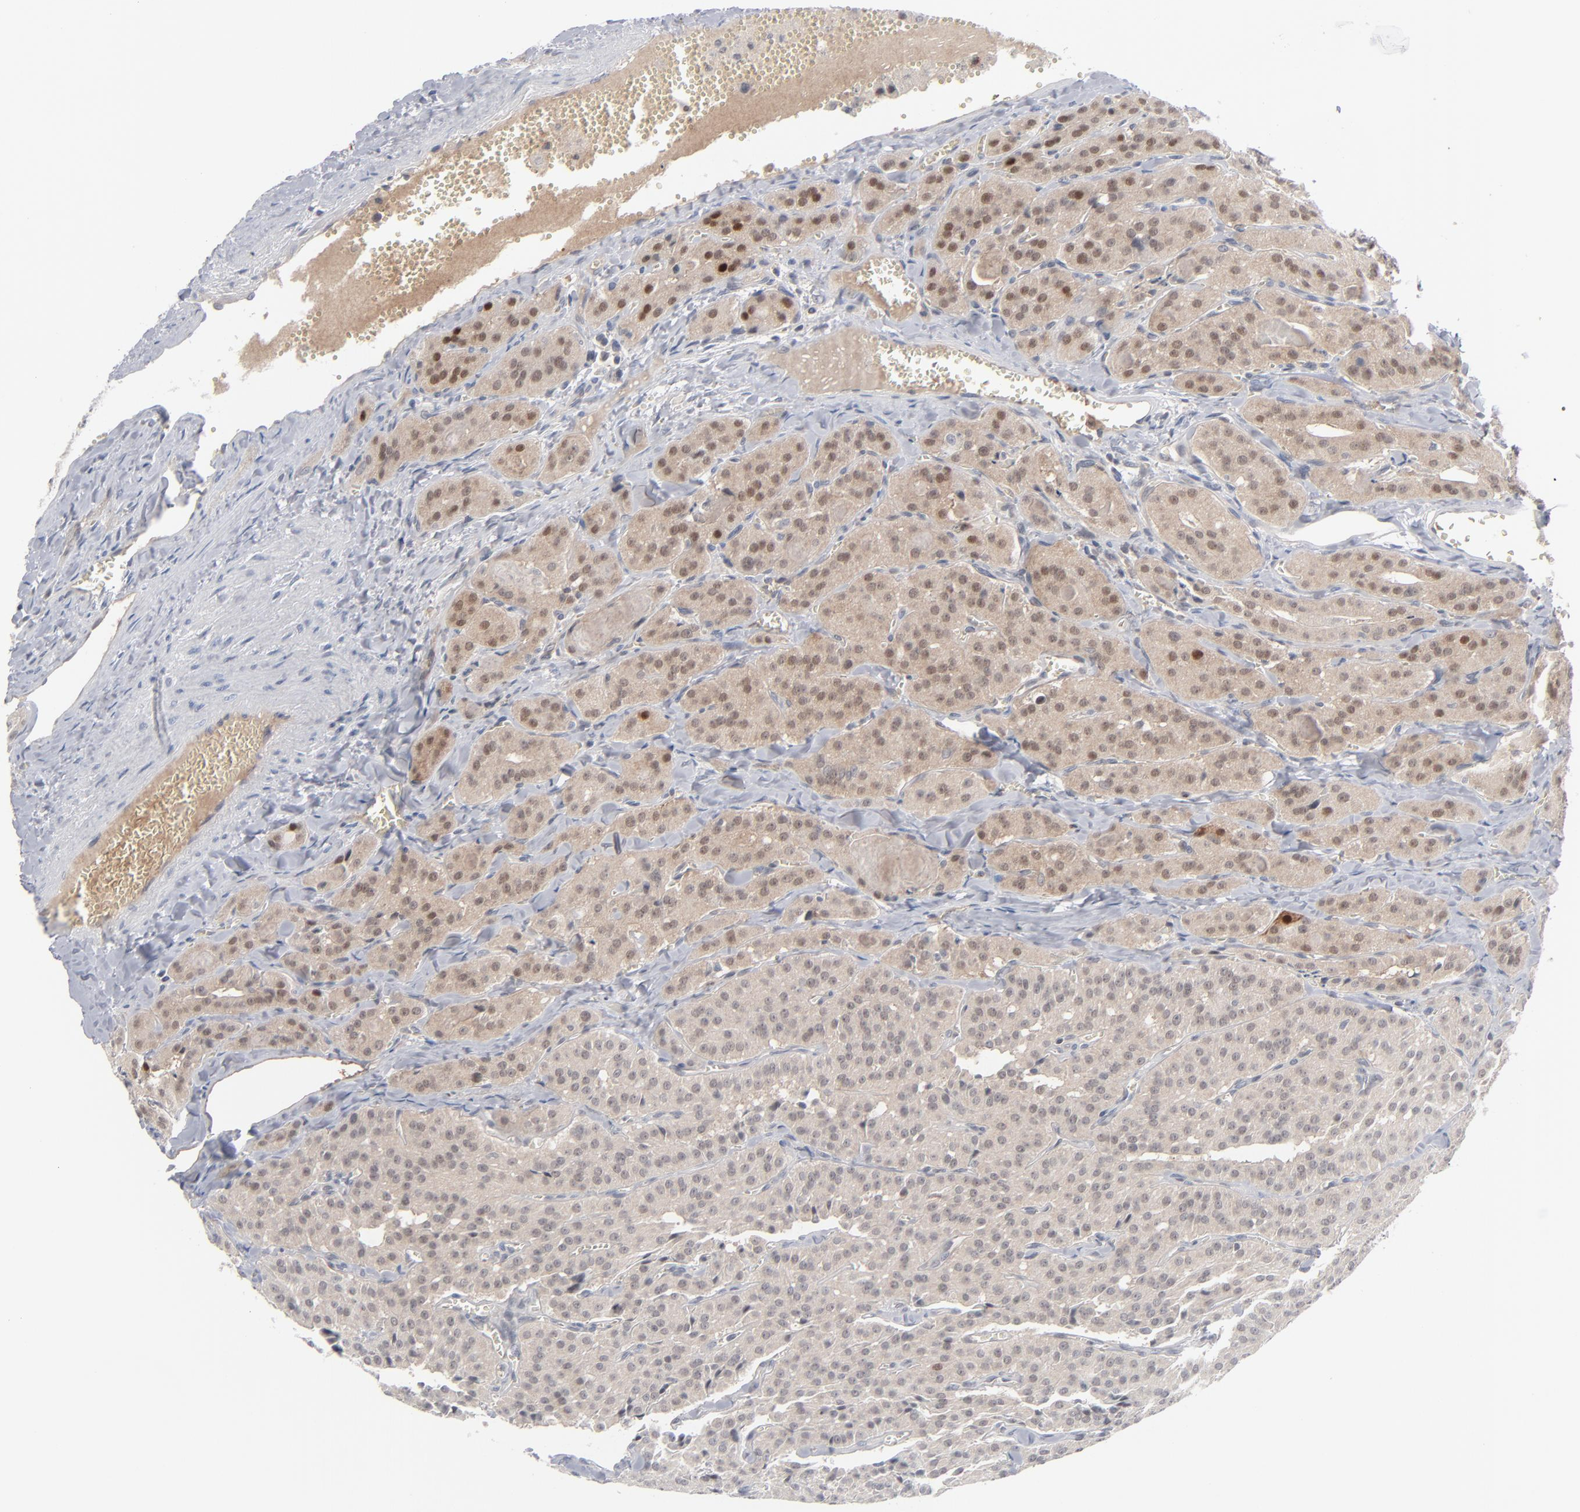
{"staining": {"intensity": "moderate", "quantity": ">75%", "location": "cytoplasmic/membranous,nuclear"}, "tissue": "thyroid cancer", "cell_type": "Tumor cells", "image_type": "cancer", "snomed": [{"axis": "morphology", "description": "Carcinoma, NOS"}, {"axis": "topography", "description": "Thyroid gland"}], "caption": "Human thyroid cancer stained with a protein marker demonstrates moderate staining in tumor cells.", "gene": "POF1B", "patient": {"sex": "male", "age": 76}}